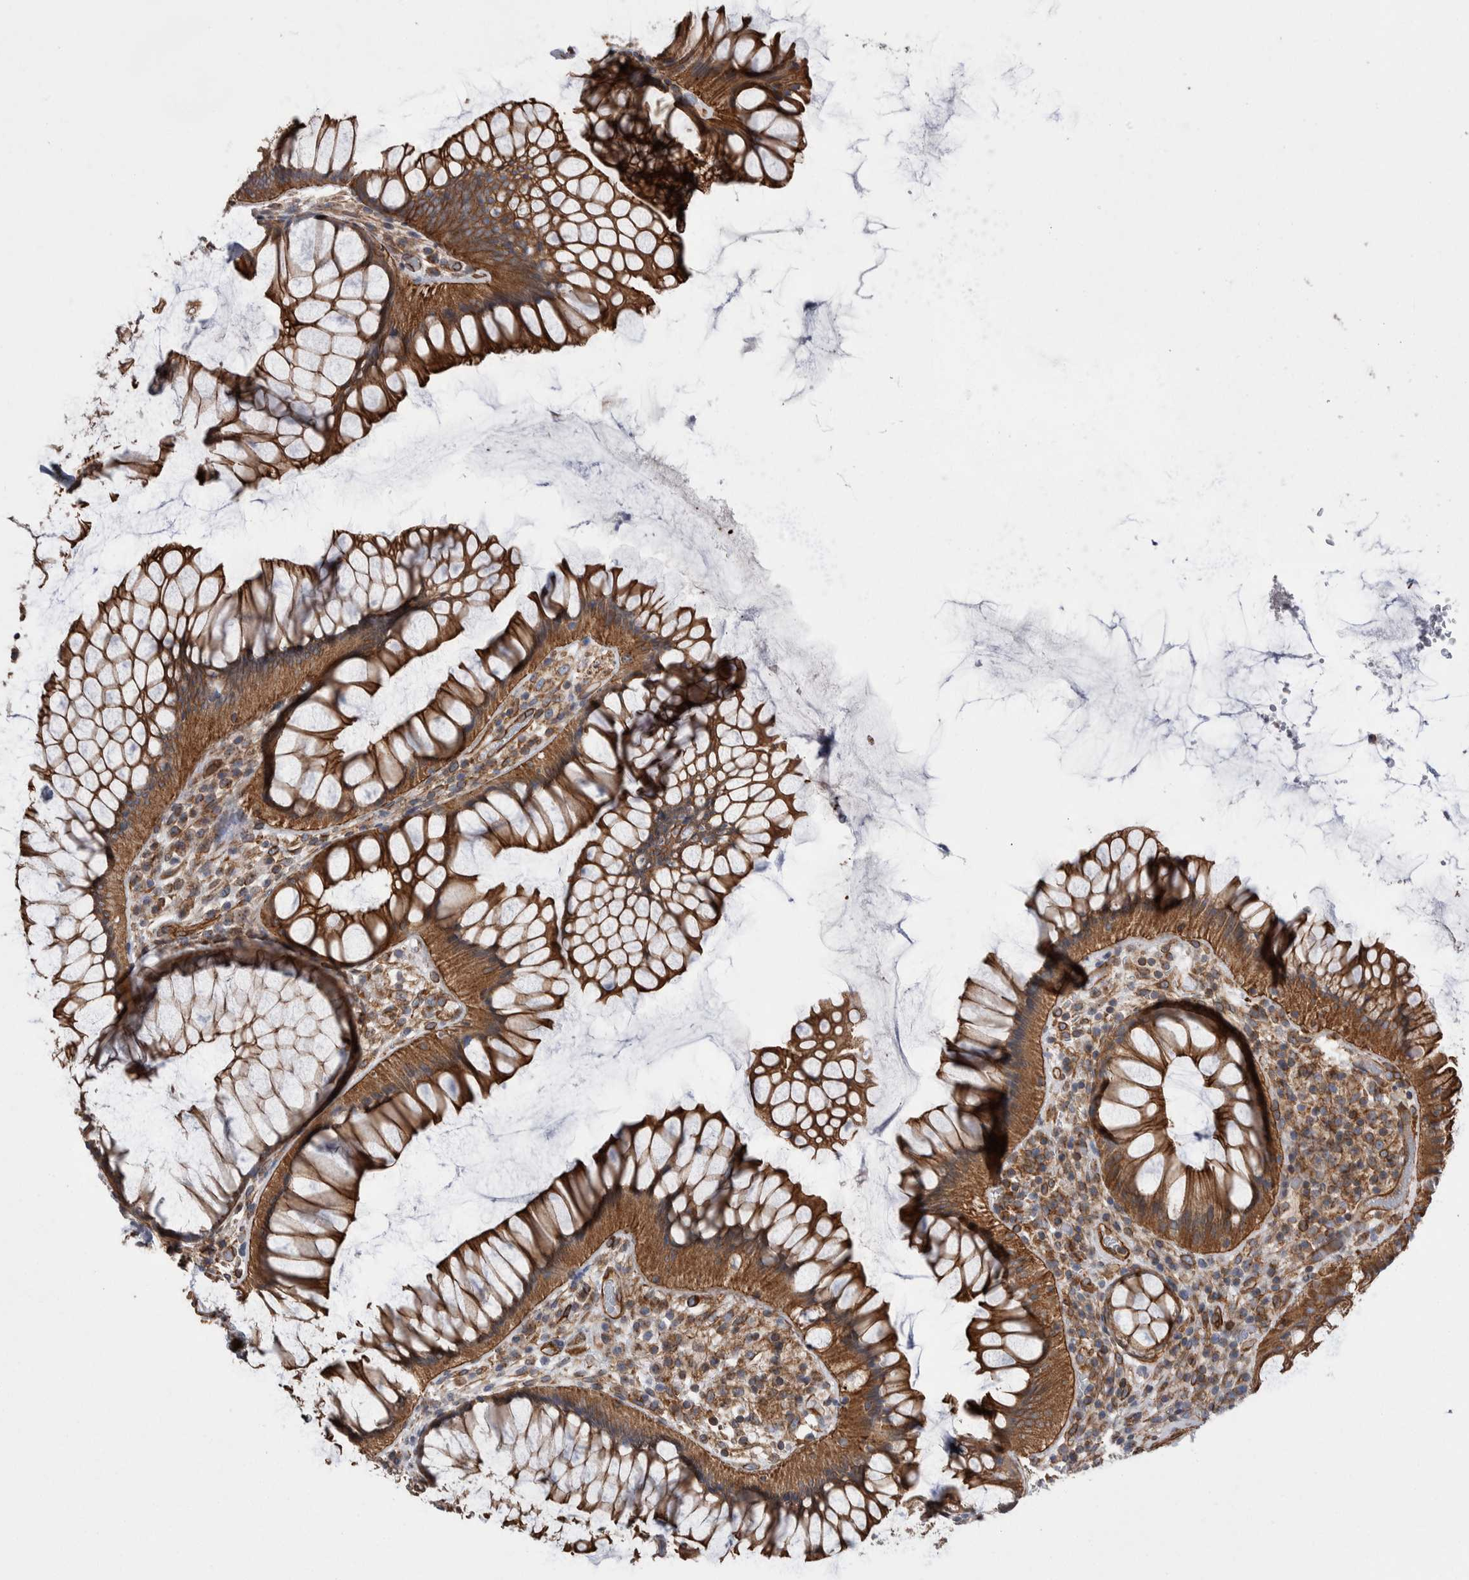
{"staining": {"intensity": "strong", "quantity": ">75%", "location": "cytoplasmic/membranous"}, "tissue": "rectum", "cell_type": "Glandular cells", "image_type": "normal", "snomed": [{"axis": "morphology", "description": "Normal tissue, NOS"}, {"axis": "topography", "description": "Rectum"}], "caption": "Glandular cells reveal high levels of strong cytoplasmic/membranous staining in approximately >75% of cells in unremarkable human rectum. (DAB IHC, brown staining for protein, blue staining for nuclei).", "gene": "KIF12", "patient": {"sex": "male", "age": 51}}